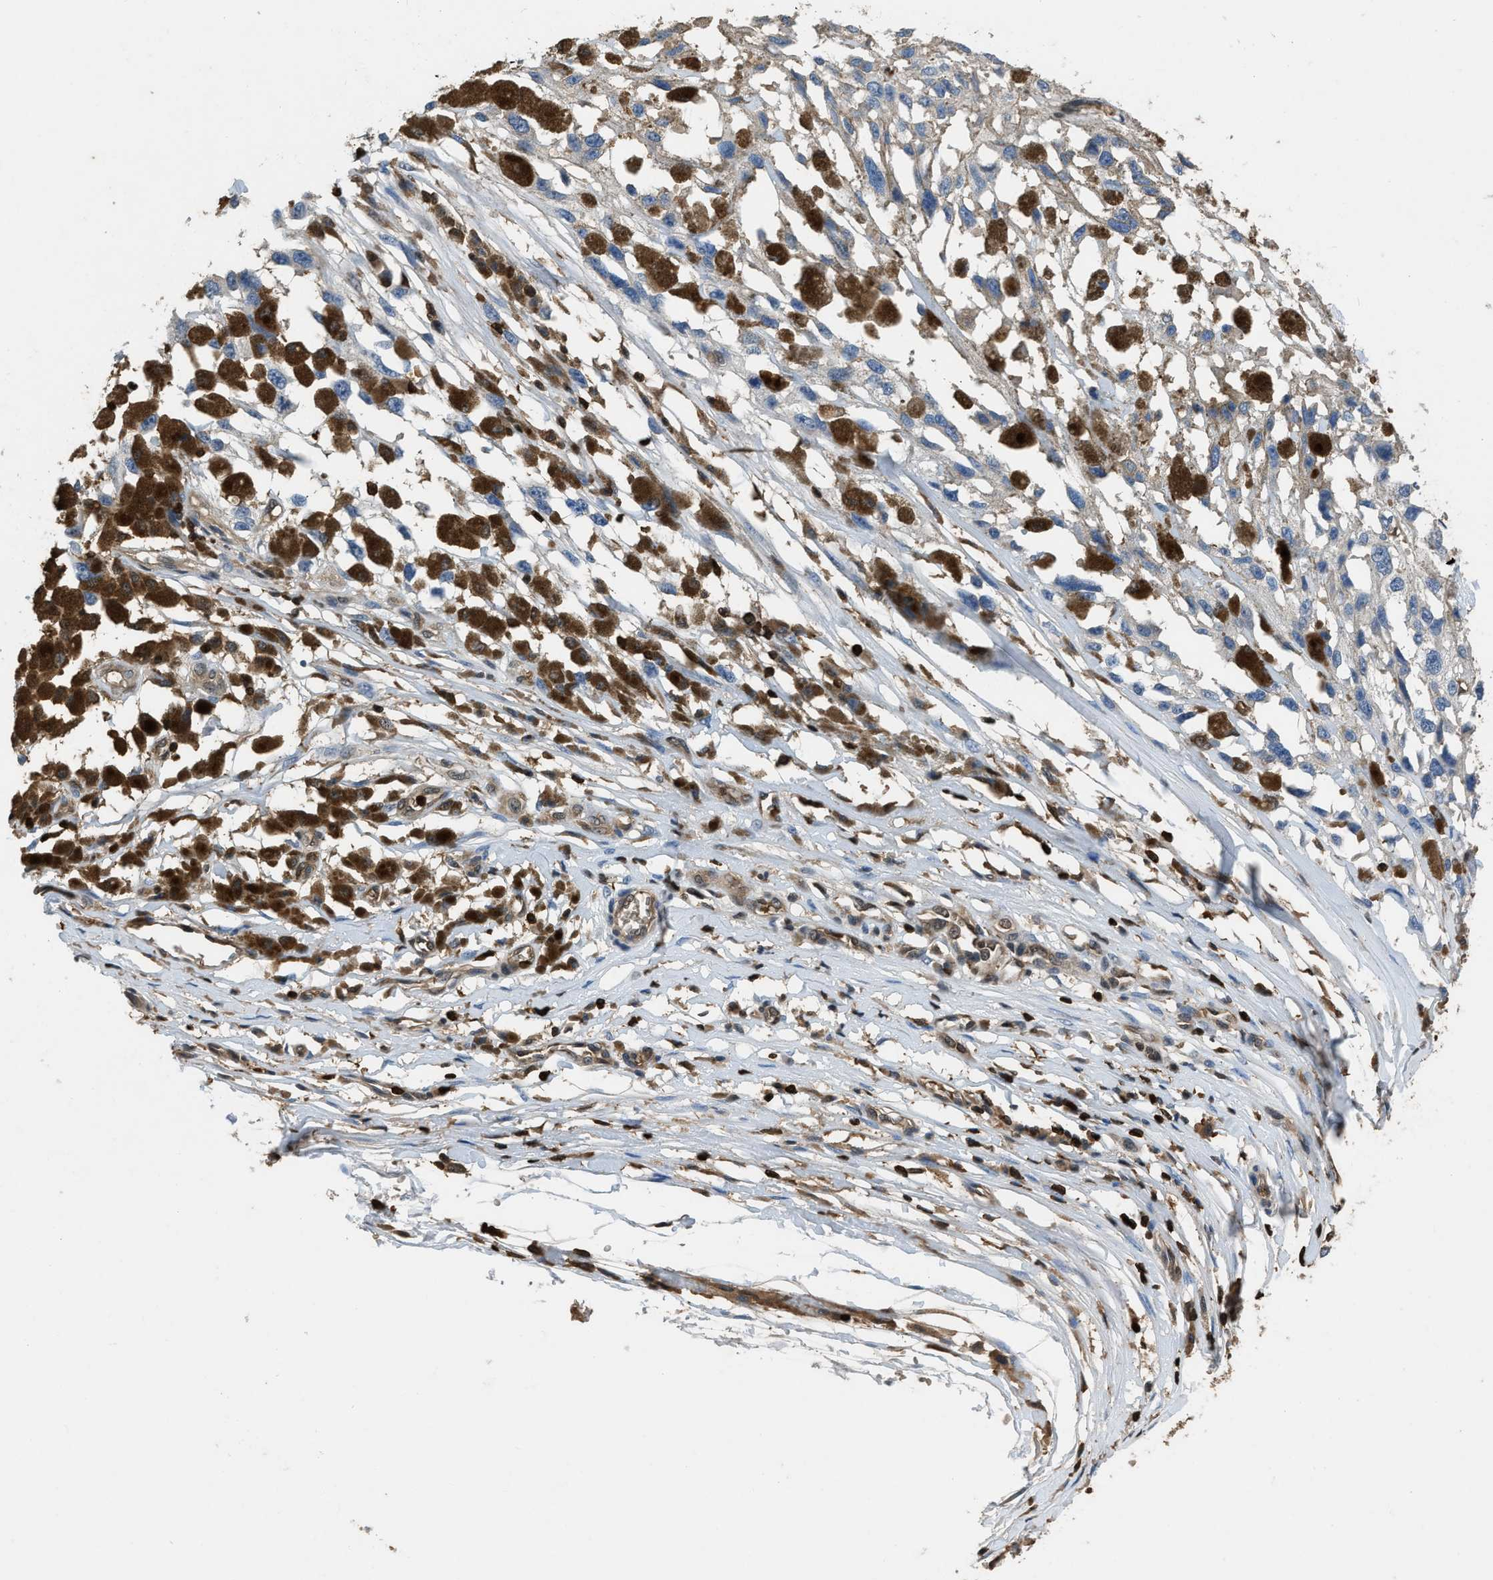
{"staining": {"intensity": "negative", "quantity": "none", "location": "none"}, "tissue": "melanoma", "cell_type": "Tumor cells", "image_type": "cancer", "snomed": [{"axis": "morphology", "description": "Malignant melanoma, Metastatic site"}, {"axis": "topography", "description": "Lymph node"}], "caption": "Tumor cells are negative for protein expression in human melanoma.", "gene": "ARHGDIB", "patient": {"sex": "male", "age": 59}}